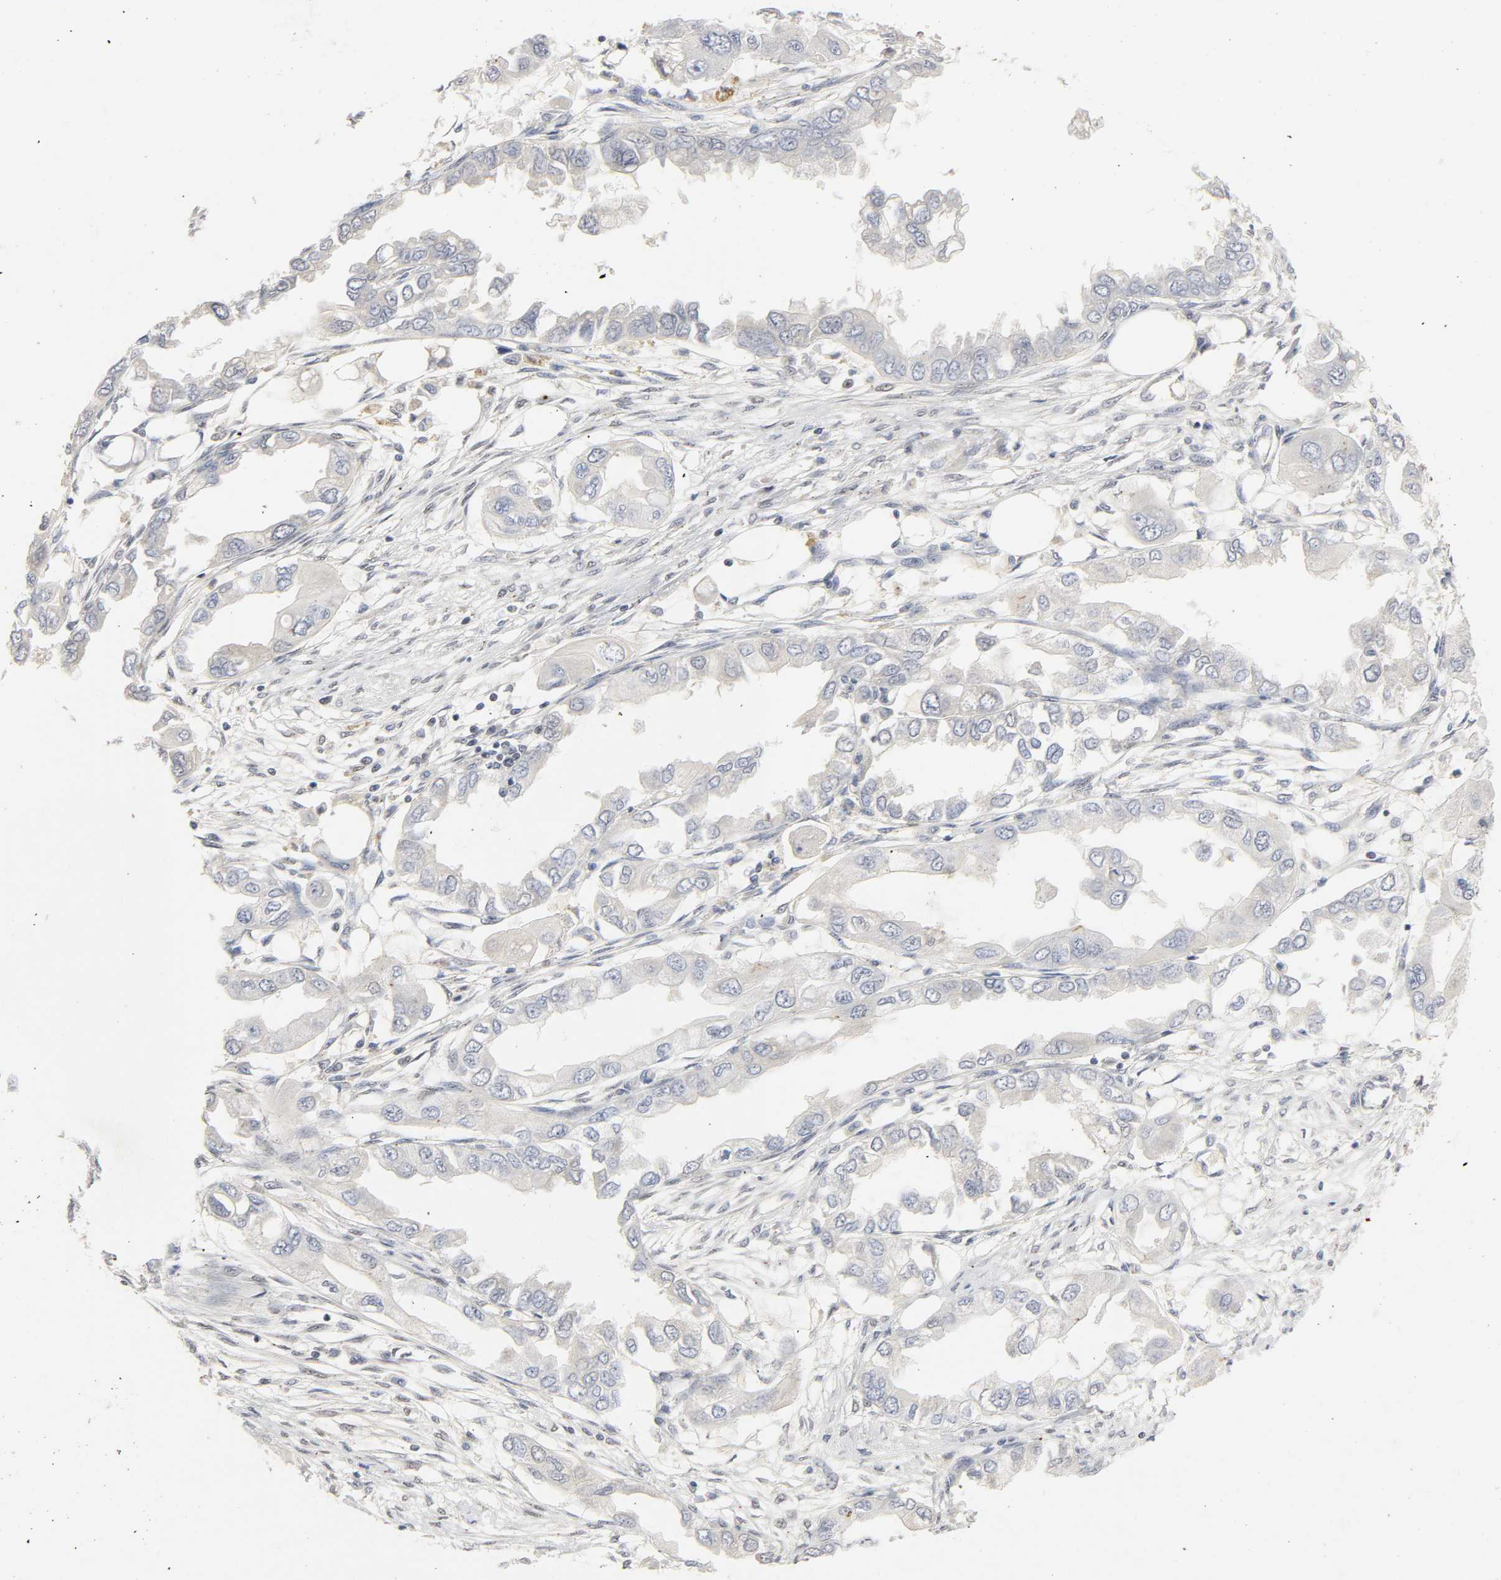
{"staining": {"intensity": "negative", "quantity": "none", "location": "none"}, "tissue": "endometrial cancer", "cell_type": "Tumor cells", "image_type": "cancer", "snomed": [{"axis": "morphology", "description": "Adenocarcinoma, NOS"}, {"axis": "topography", "description": "Endometrium"}], "caption": "Immunohistochemistry (IHC) of endometrial cancer displays no positivity in tumor cells.", "gene": "NCOA6", "patient": {"sex": "female", "age": 67}}